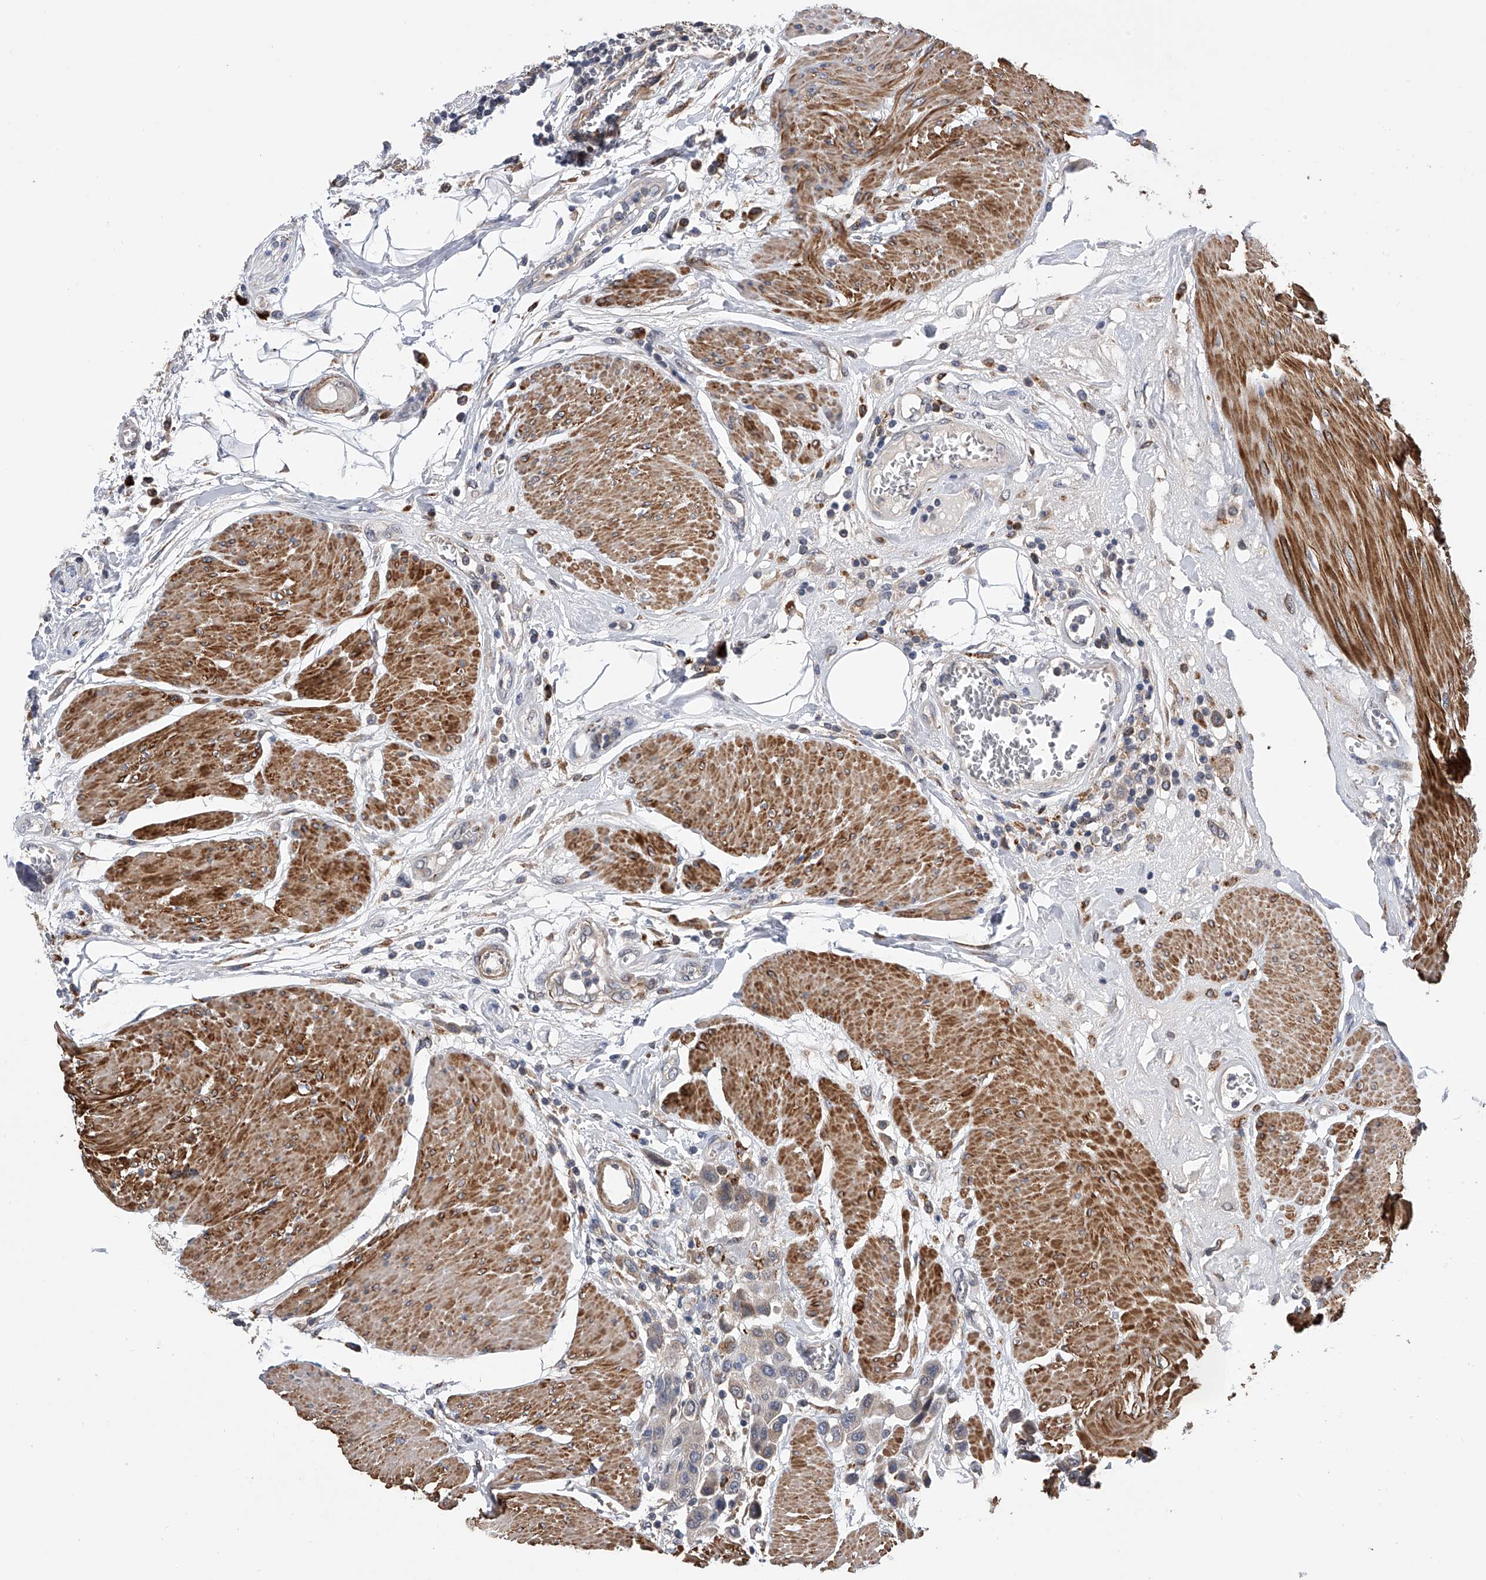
{"staining": {"intensity": "weak", "quantity": "<25%", "location": "cytoplasmic/membranous"}, "tissue": "urothelial cancer", "cell_type": "Tumor cells", "image_type": "cancer", "snomed": [{"axis": "morphology", "description": "Urothelial carcinoma, High grade"}, {"axis": "topography", "description": "Urinary bladder"}], "caption": "Urothelial cancer stained for a protein using immunohistochemistry shows no staining tumor cells.", "gene": "SPOCK1", "patient": {"sex": "male", "age": 50}}